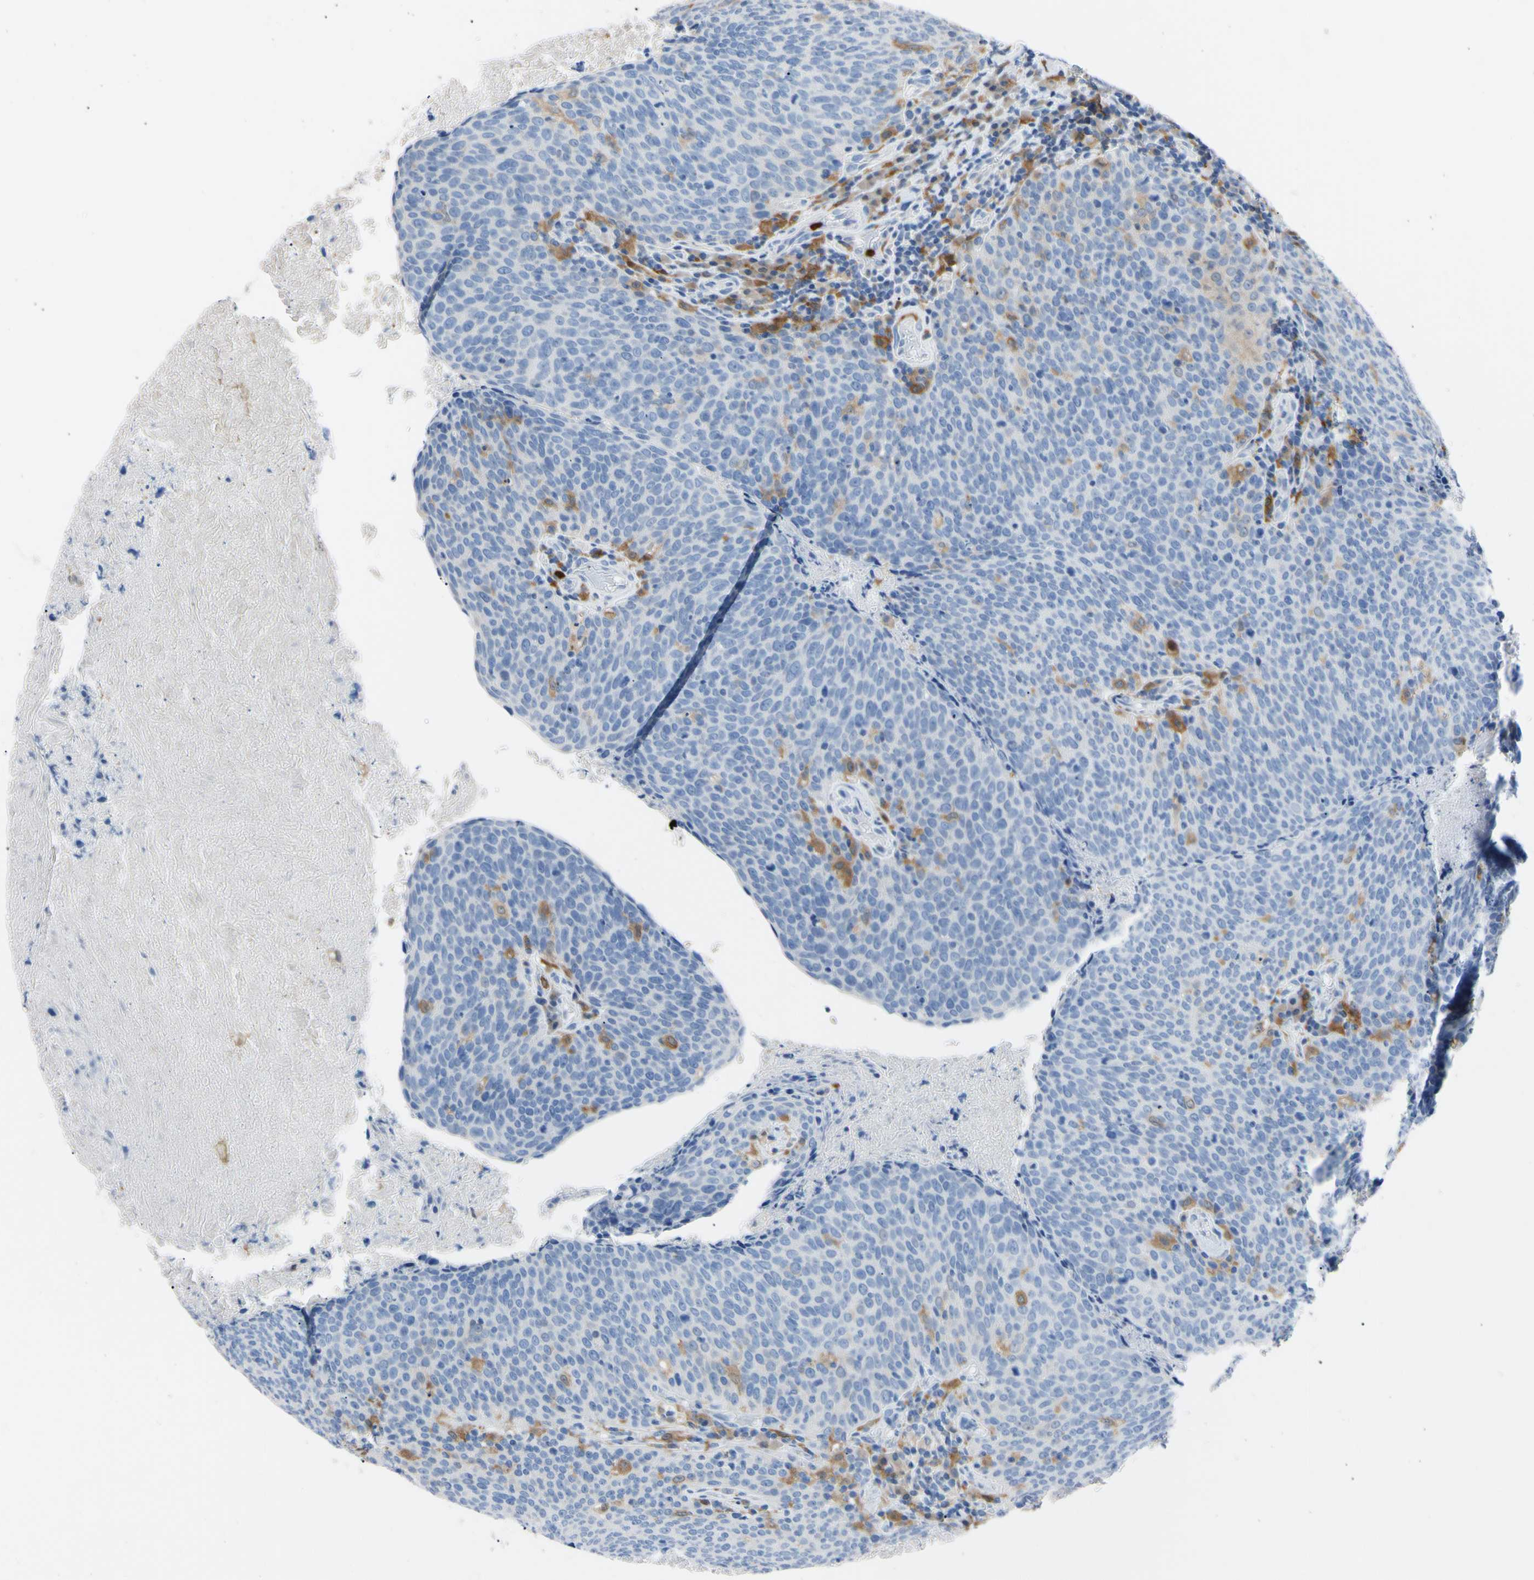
{"staining": {"intensity": "negative", "quantity": "none", "location": "none"}, "tissue": "head and neck cancer", "cell_type": "Tumor cells", "image_type": "cancer", "snomed": [{"axis": "morphology", "description": "Squamous cell carcinoma, NOS"}, {"axis": "morphology", "description": "Squamous cell carcinoma, metastatic, NOS"}, {"axis": "topography", "description": "Lymph node"}, {"axis": "topography", "description": "Head-Neck"}], "caption": "Protein analysis of head and neck cancer demonstrates no significant staining in tumor cells.", "gene": "NCF4", "patient": {"sex": "male", "age": 62}}